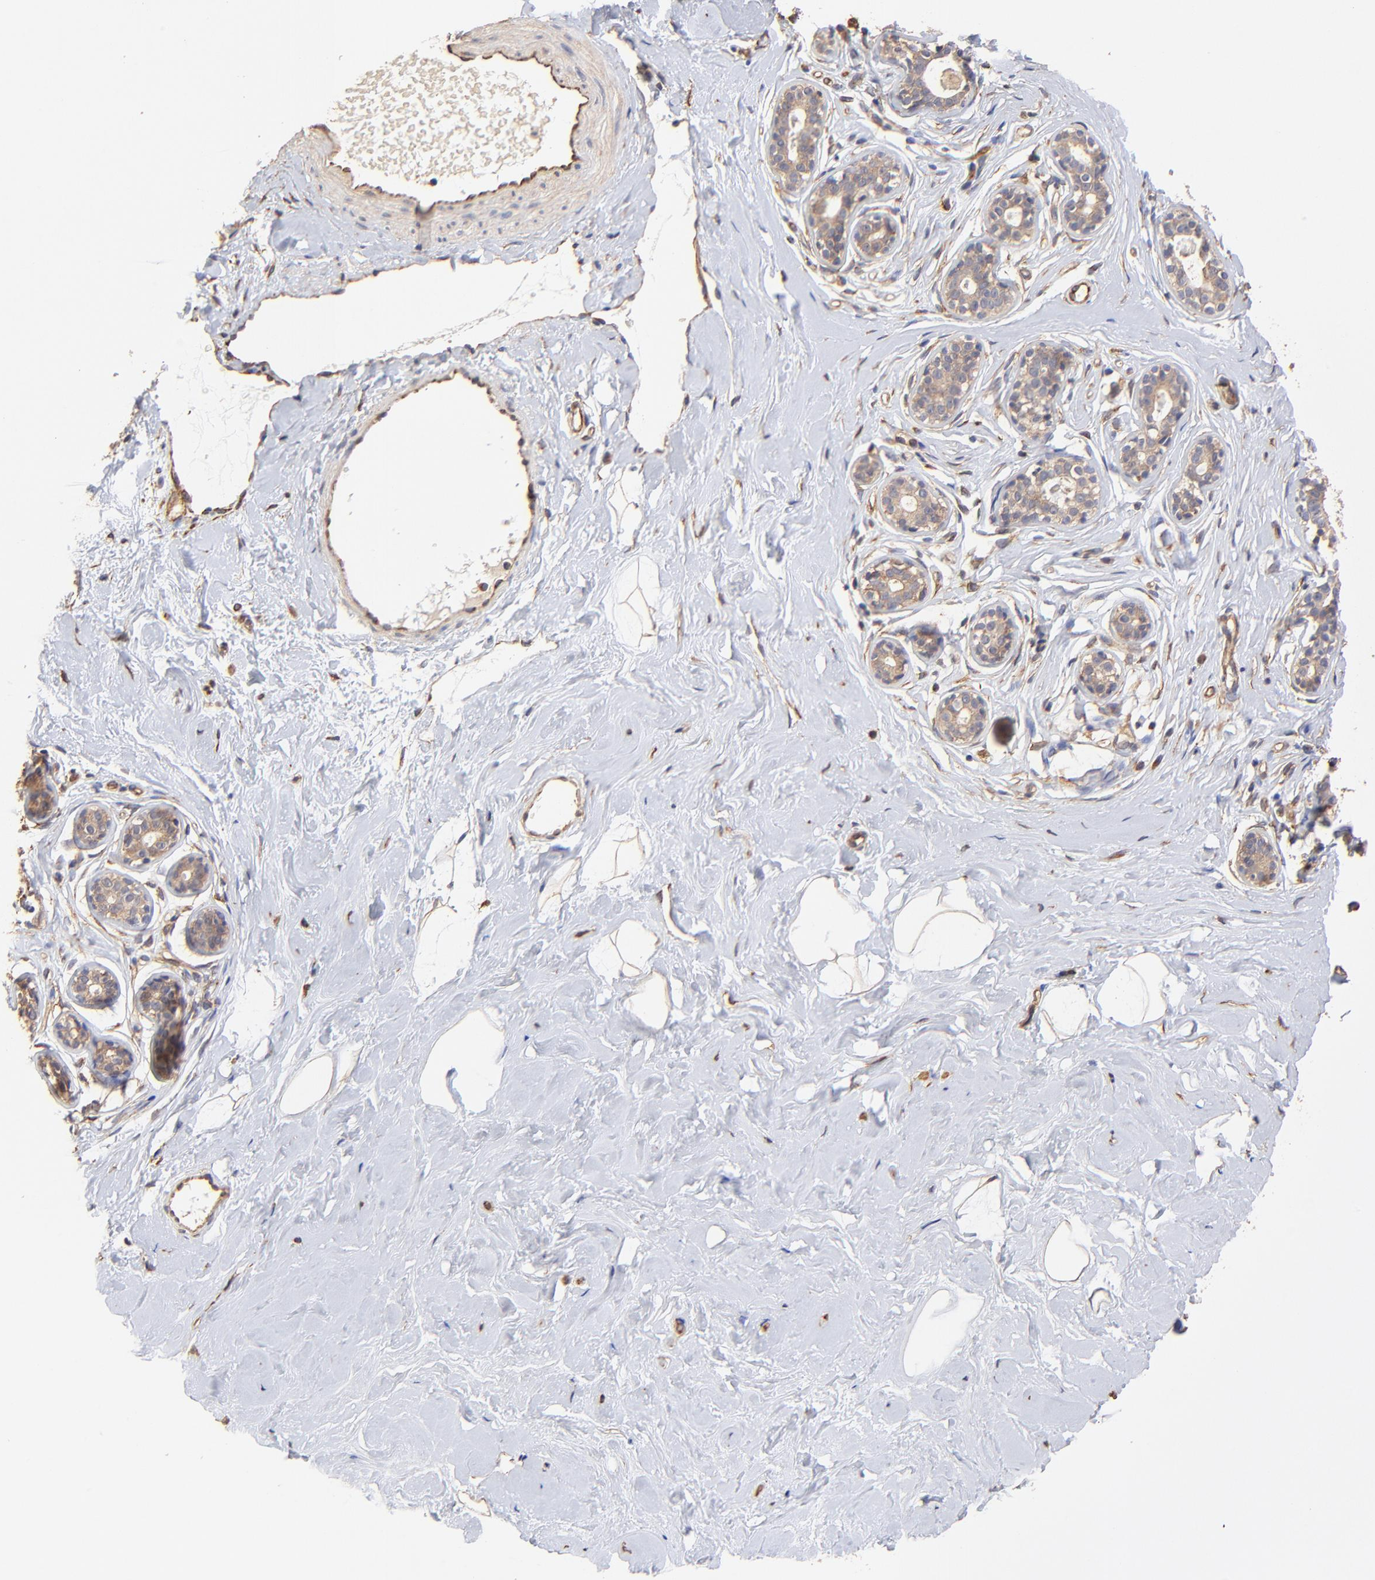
{"staining": {"intensity": "weak", "quantity": "25%-75%", "location": "cytoplasmic/membranous"}, "tissue": "breast", "cell_type": "Adipocytes", "image_type": "normal", "snomed": [{"axis": "morphology", "description": "Normal tissue, NOS"}, {"axis": "topography", "description": "Breast"}], "caption": "Immunohistochemical staining of unremarkable human breast exhibits low levels of weak cytoplasmic/membranous staining in about 25%-75% of adipocytes. (brown staining indicates protein expression, while blue staining denotes nuclei).", "gene": "TNFAIP3", "patient": {"sex": "female", "age": 23}}